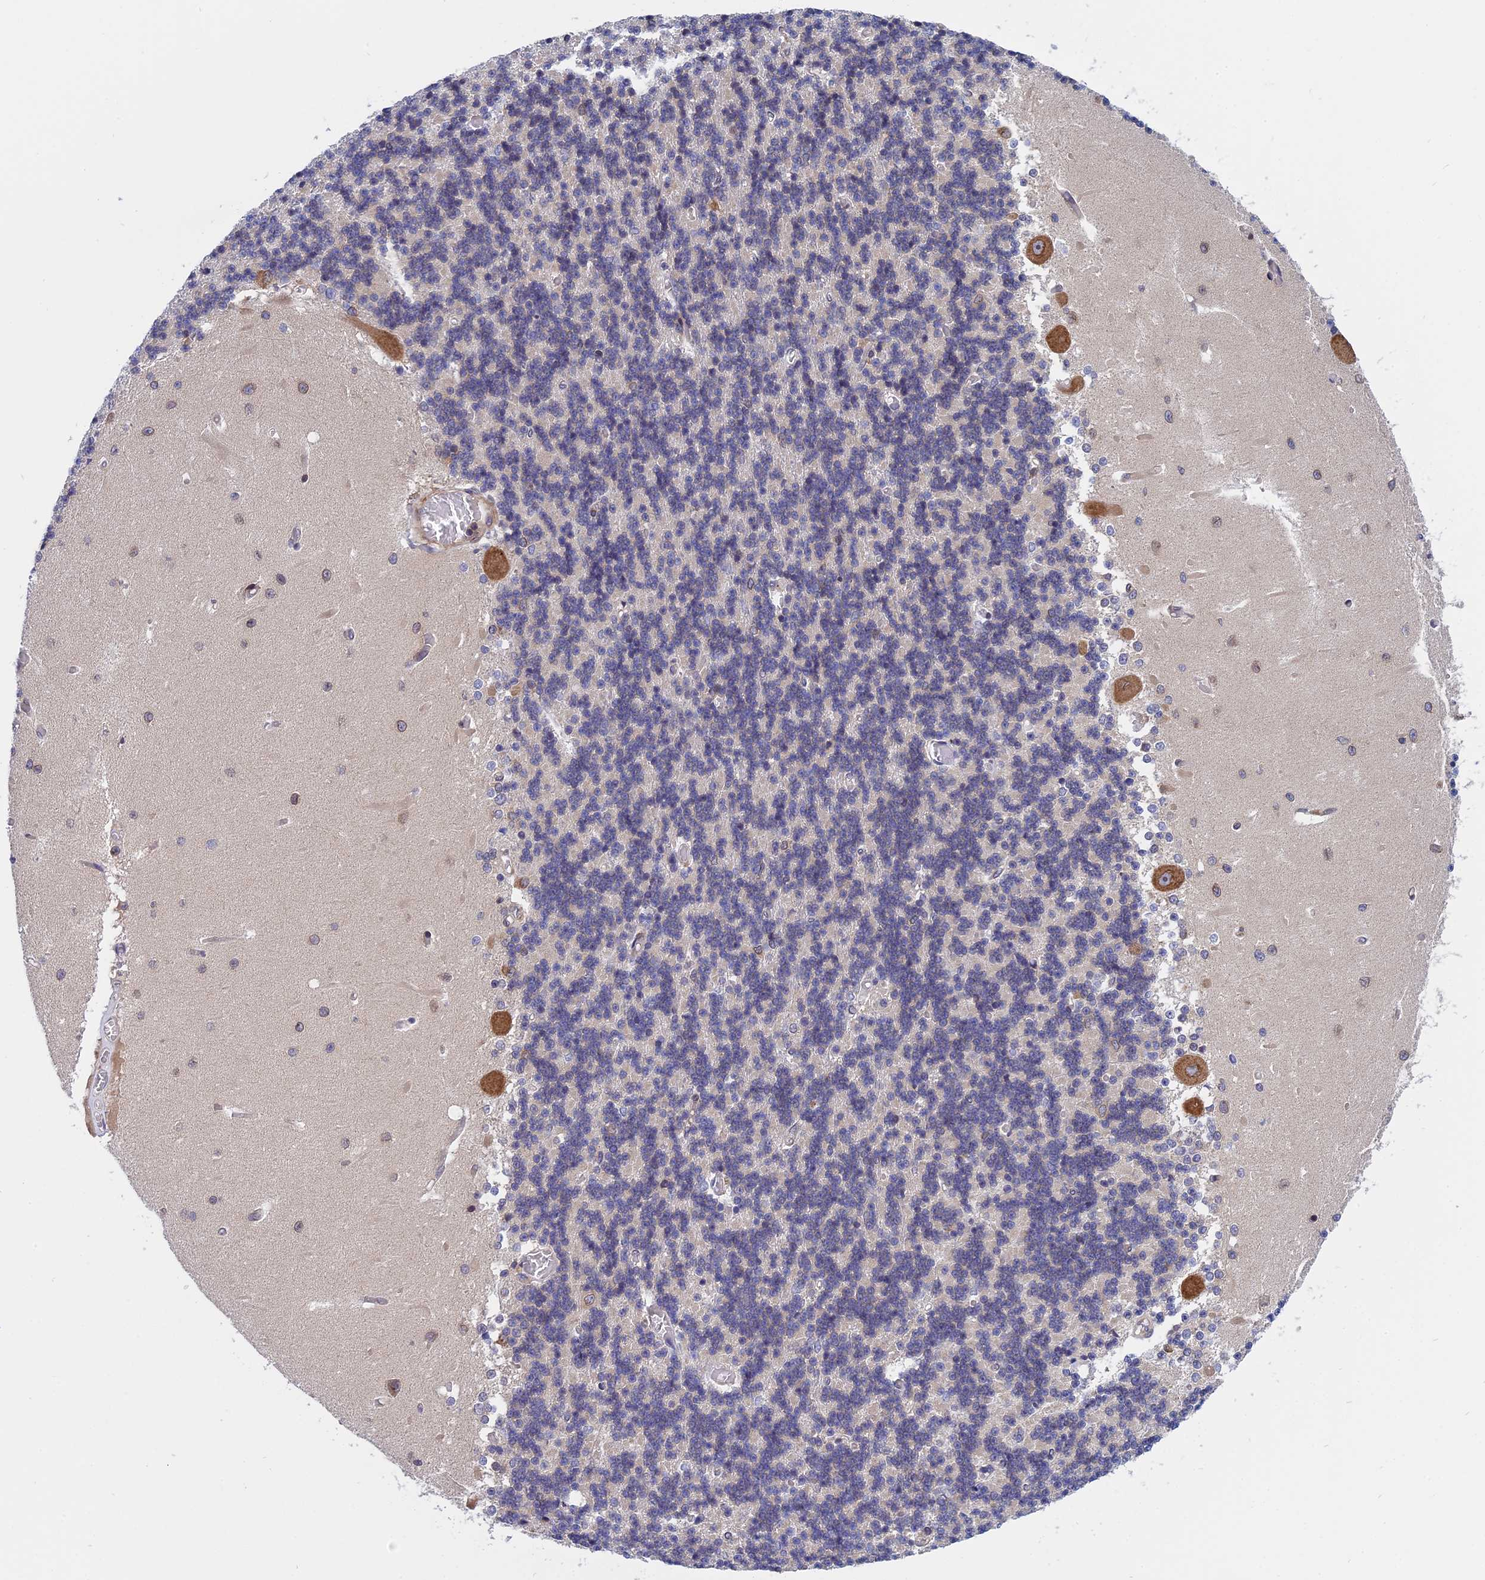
{"staining": {"intensity": "negative", "quantity": "none", "location": "none"}, "tissue": "cerebellum", "cell_type": "Cells in granular layer", "image_type": "normal", "snomed": [{"axis": "morphology", "description": "Normal tissue, NOS"}, {"axis": "topography", "description": "Cerebellum"}], "caption": "The micrograph displays no significant staining in cells in granular layer of cerebellum.", "gene": "NAA10", "patient": {"sex": "male", "age": 37}}